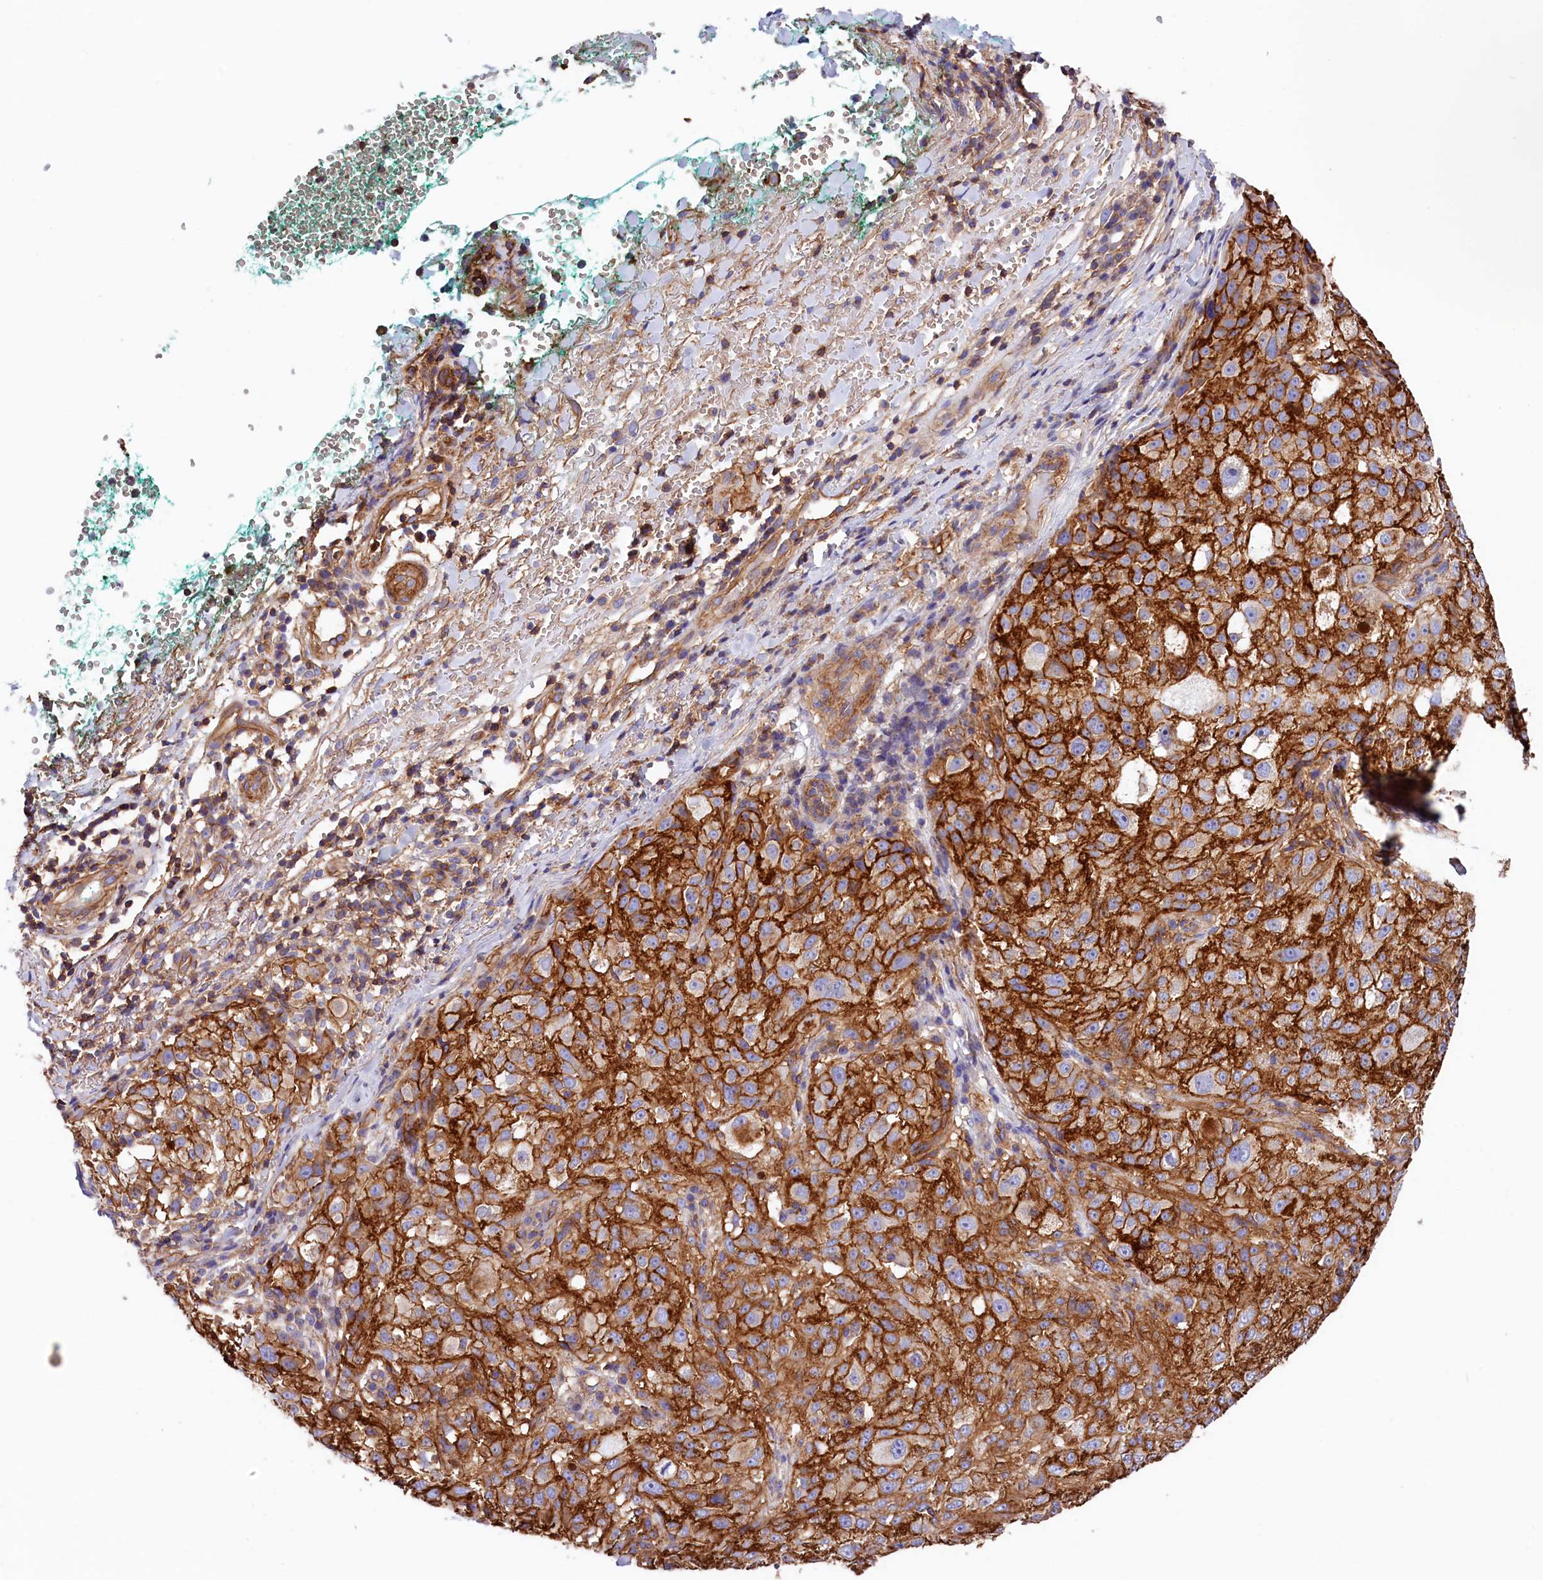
{"staining": {"intensity": "strong", "quantity": ">75%", "location": "cytoplasmic/membranous"}, "tissue": "melanoma", "cell_type": "Tumor cells", "image_type": "cancer", "snomed": [{"axis": "morphology", "description": "Necrosis, NOS"}, {"axis": "morphology", "description": "Malignant melanoma, NOS"}, {"axis": "topography", "description": "Skin"}], "caption": "There is high levels of strong cytoplasmic/membranous expression in tumor cells of melanoma, as demonstrated by immunohistochemical staining (brown color).", "gene": "ATP2B4", "patient": {"sex": "female", "age": 87}}